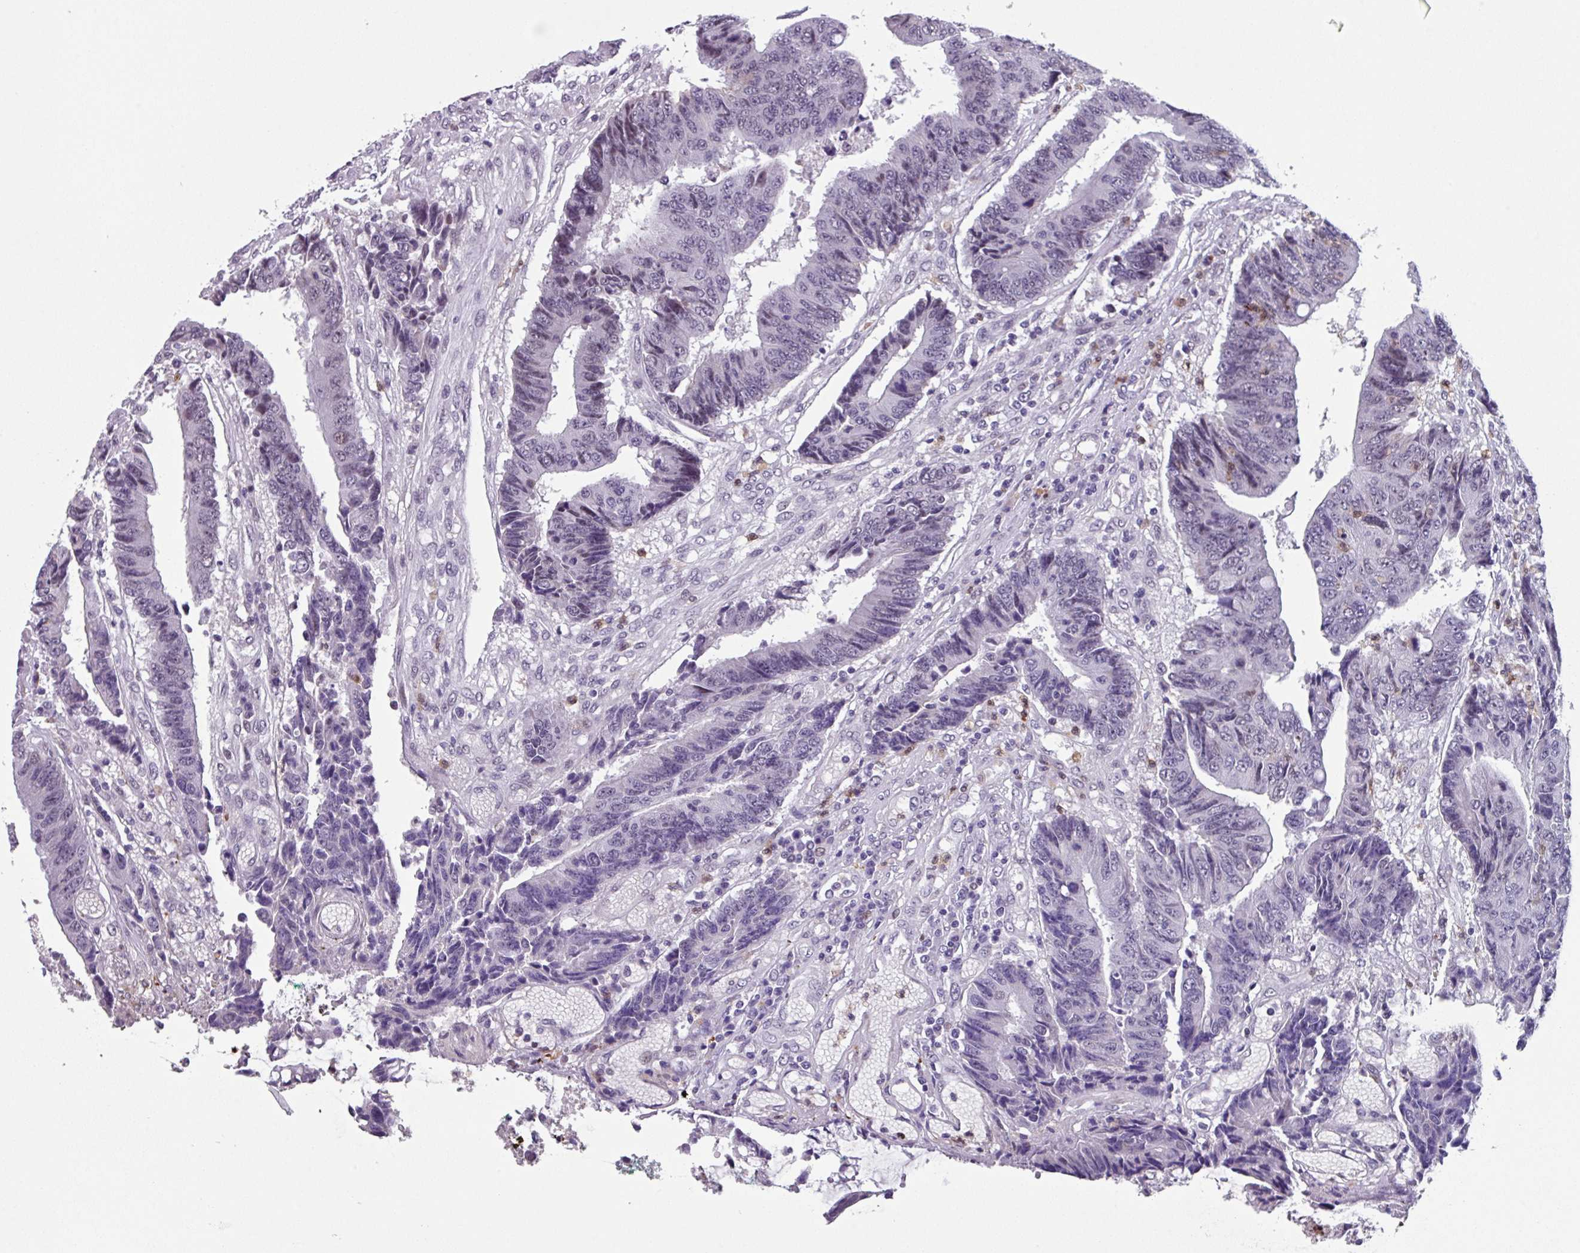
{"staining": {"intensity": "negative", "quantity": "none", "location": "none"}, "tissue": "colorectal cancer", "cell_type": "Tumor cells", "image_type": "cancer", "snomed": [{"axis": "morphology", "description": "Adenocarcinoma, NOS"}, {"axis": "topography", "description": "Rectum"}], "caption": "Immunohistochemistry image of neoplastic tissue: colorectal cancer (adenocarcinoma) stained with DAB demonstrates no significant protein positivity in tumor cells.", "gene": "ZFP3", "patient": {"sex": "male", "age": 84}}